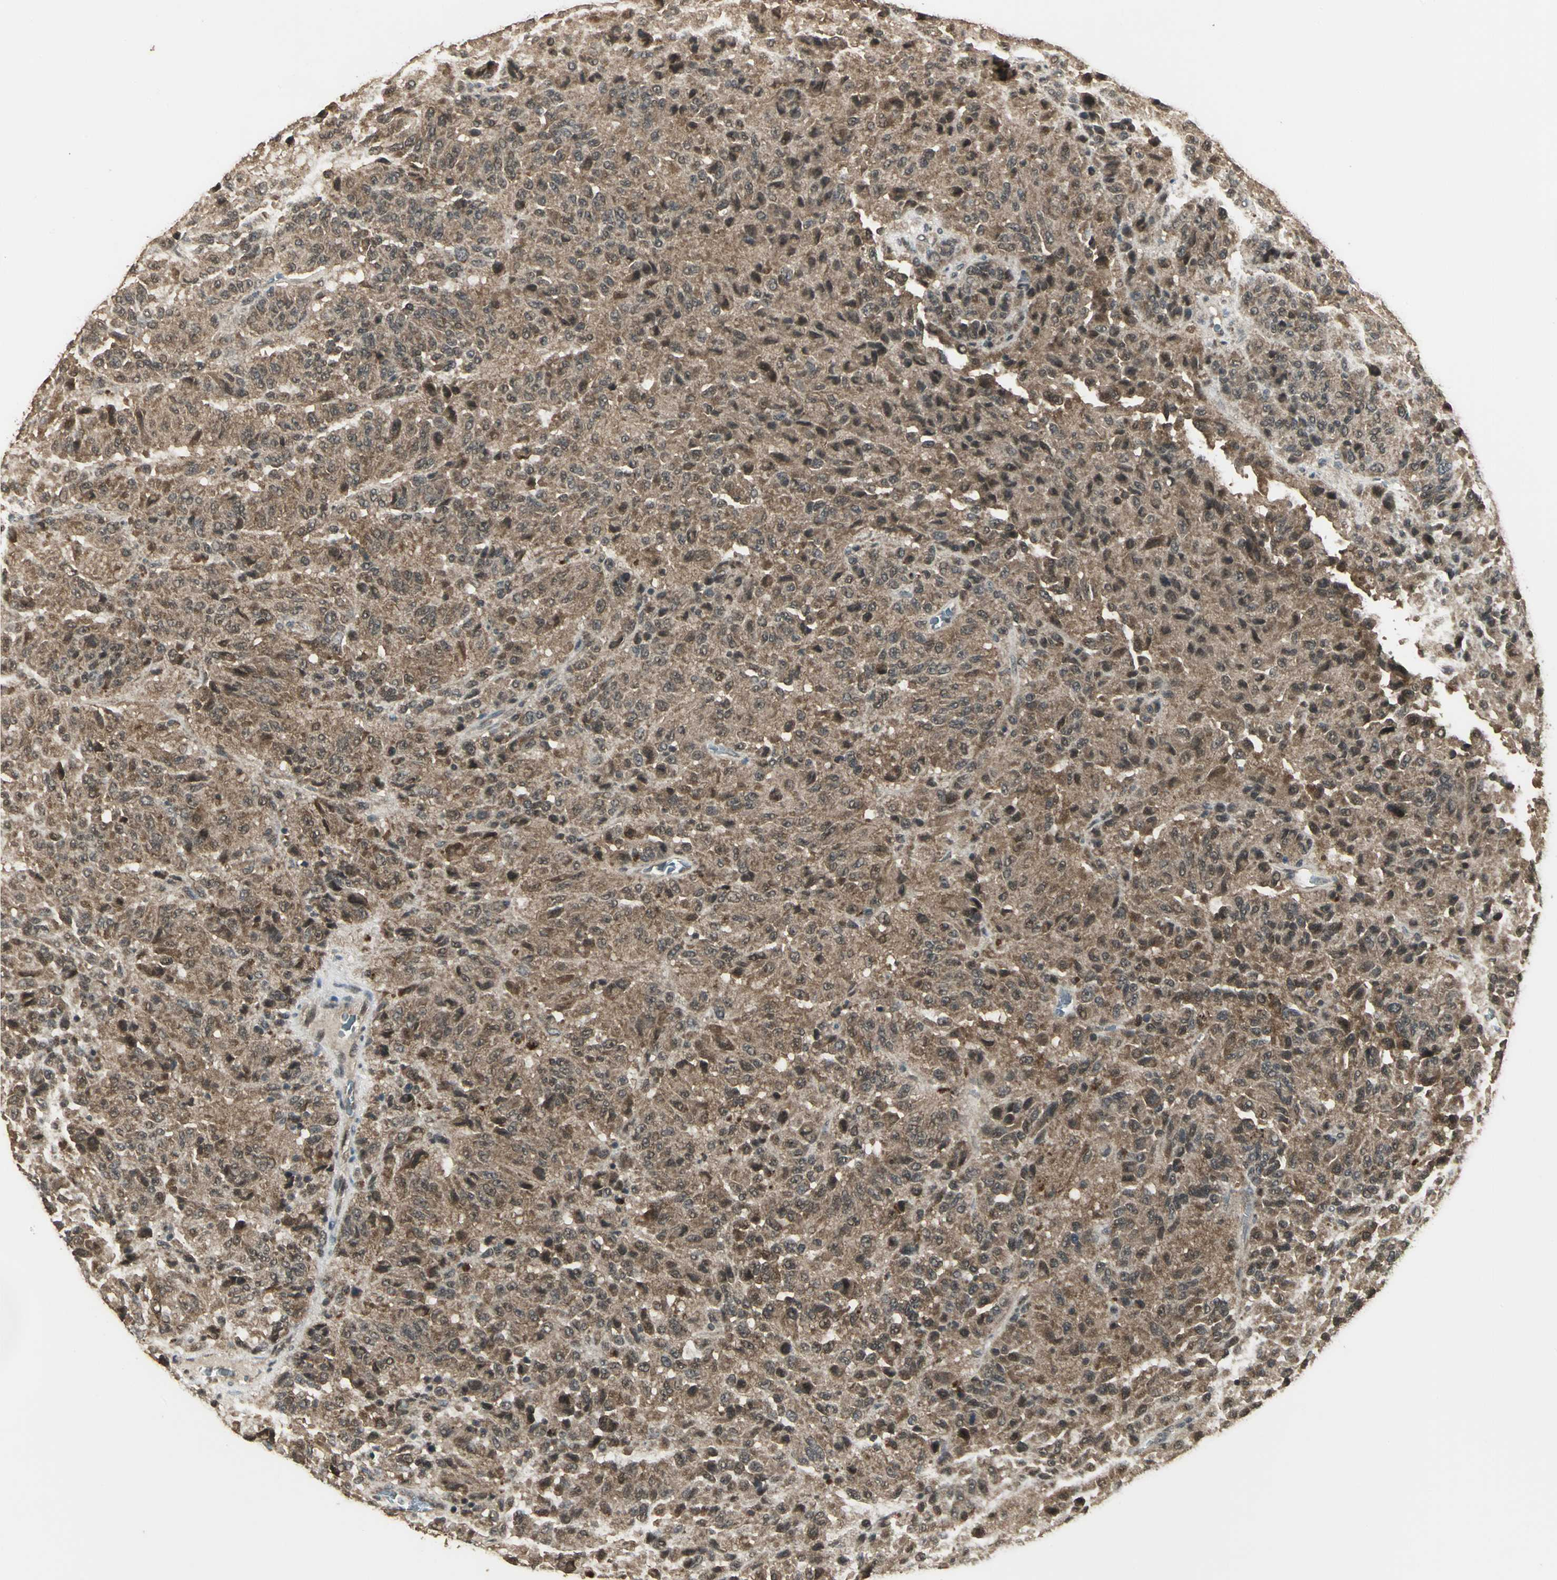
{"staining": {"intensity": "moderate", "quantity": ">75%", "location": "cytoplasmic/membranous"}, "tissue": "melanoma", "cell_type": "Tumor cells", "image_type": "cancer", "snomed": [{"axis": "morphology", "description": "Malignant melanoma, Metastatic site"}, {"axis": "topography", "description": "Lung"}], "caption": "The image reveals staining of malignant melanoma (metastatic site), revealing moderate cytoplasmic/membranous protein positivity (brown color) within tumor cells.", "gene": "UCHL5", "patient": {"sex": "male", "age": 64}}